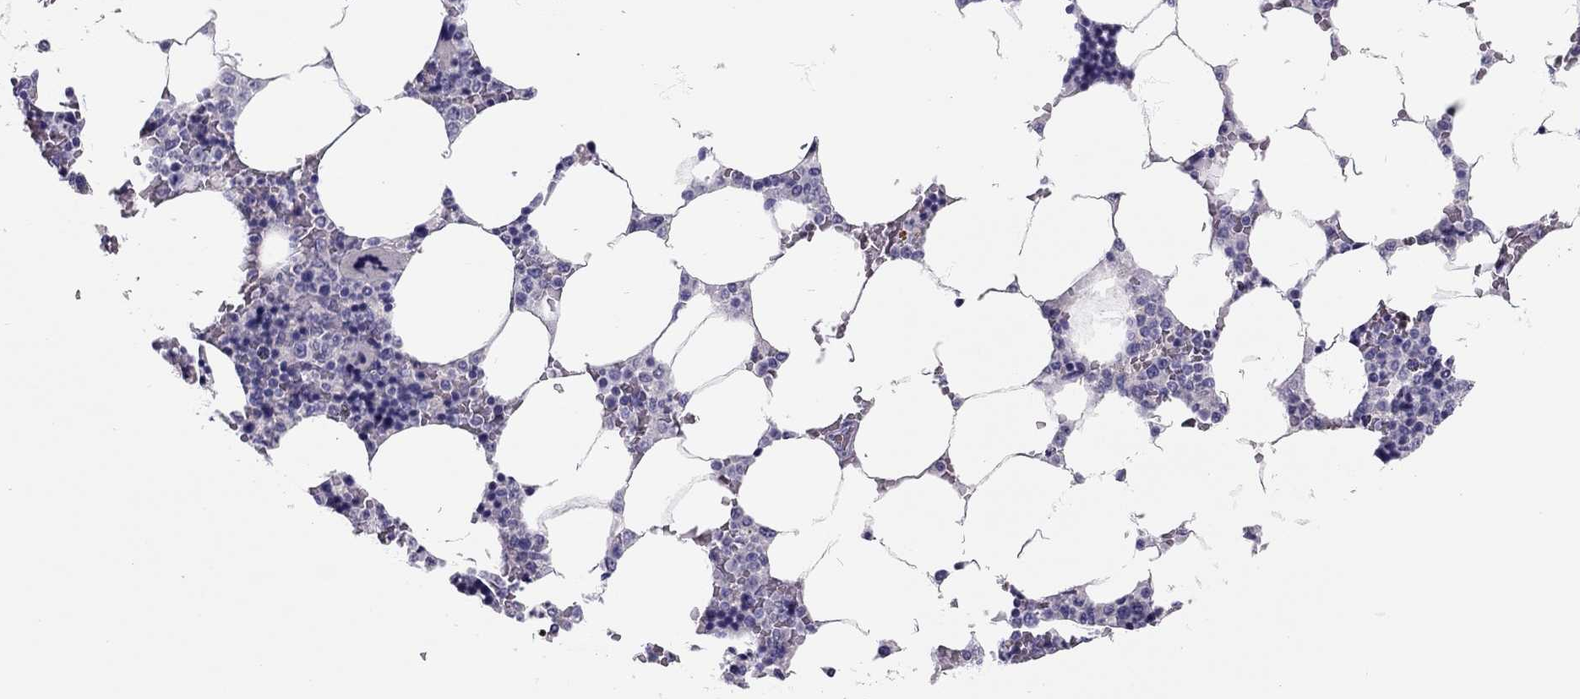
{"staining": {"intensity": "negative", "quantity": "none", "location": "none"}, "tissue": "bone marrow", "cell_type": "Hematopoietic cells", "image_type": "normal", "snomed": [{"axis": "morphology", "description": "Normal tissue, NOS"}, {"axis": "topography", "description": "Bone marrow"}], "caption": "Normal bone marrow was stained to show a protein in brown. There is no significant staining in hematopoietic cells. (DAB immunohistochemistry (IHC) with hematoxylin counter stain).", "gene": "SCARB1", "patient": {"sex": "male", "age": 63}}